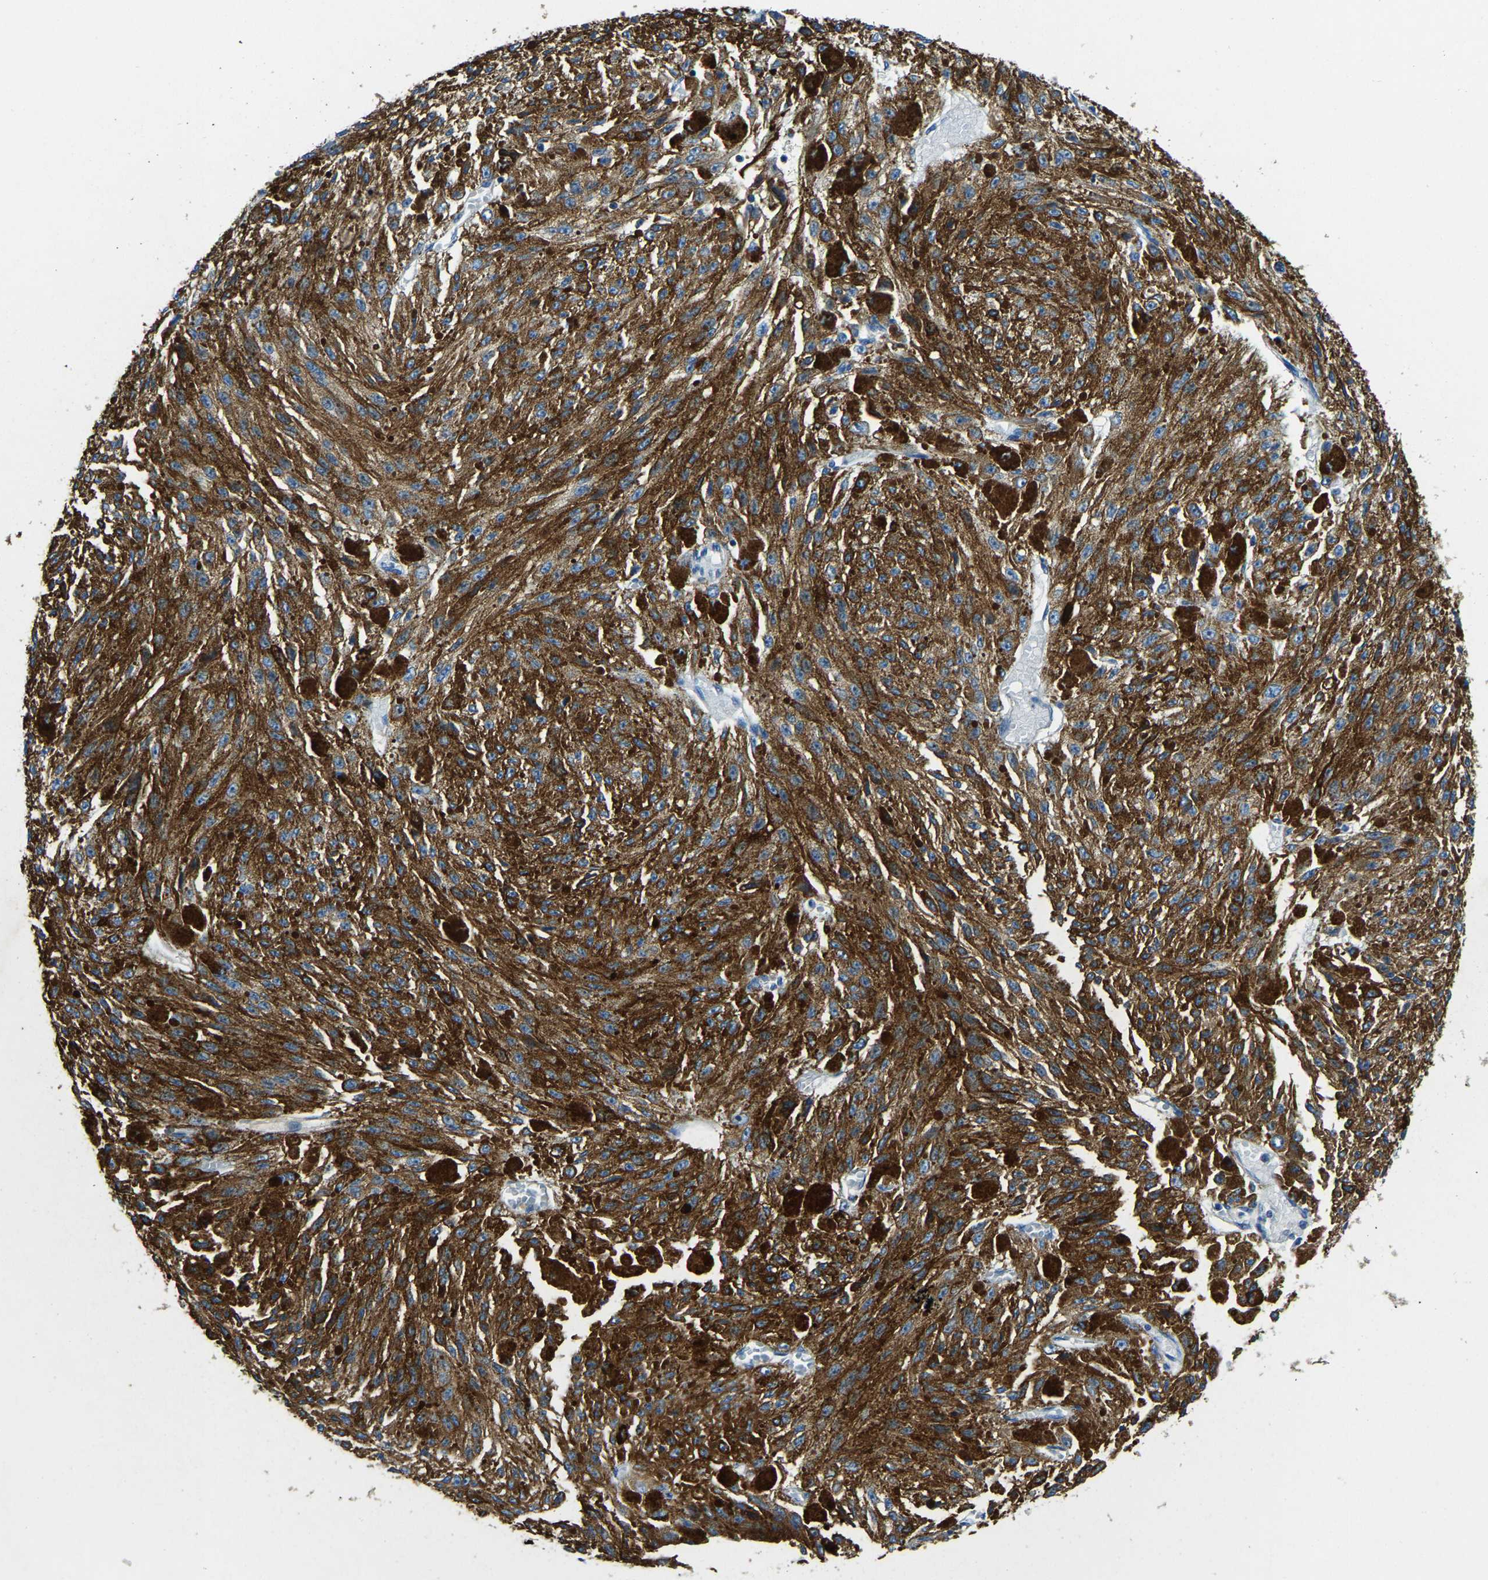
{"staining": {"intensity": "strong", "quantity": ">75%", "location": "cytoplasmic/membranous"}, "tissue": "melanoma", "cell_type": "Tumor cells", "image_type": "cancer", "snomed": [{"axis": "morphology", "description": "Malignant melanoma, NOS"}, {"axis": "topography", "description": "Other"}], "caption": "Immunohistochemical staining of melanoma exhibits high levels of strong cytoplasmic/membranous protein staining in approximately >75% of tumor cells.", "gene": "STAT2", "patient": {"sex": "male", "age": 79}}